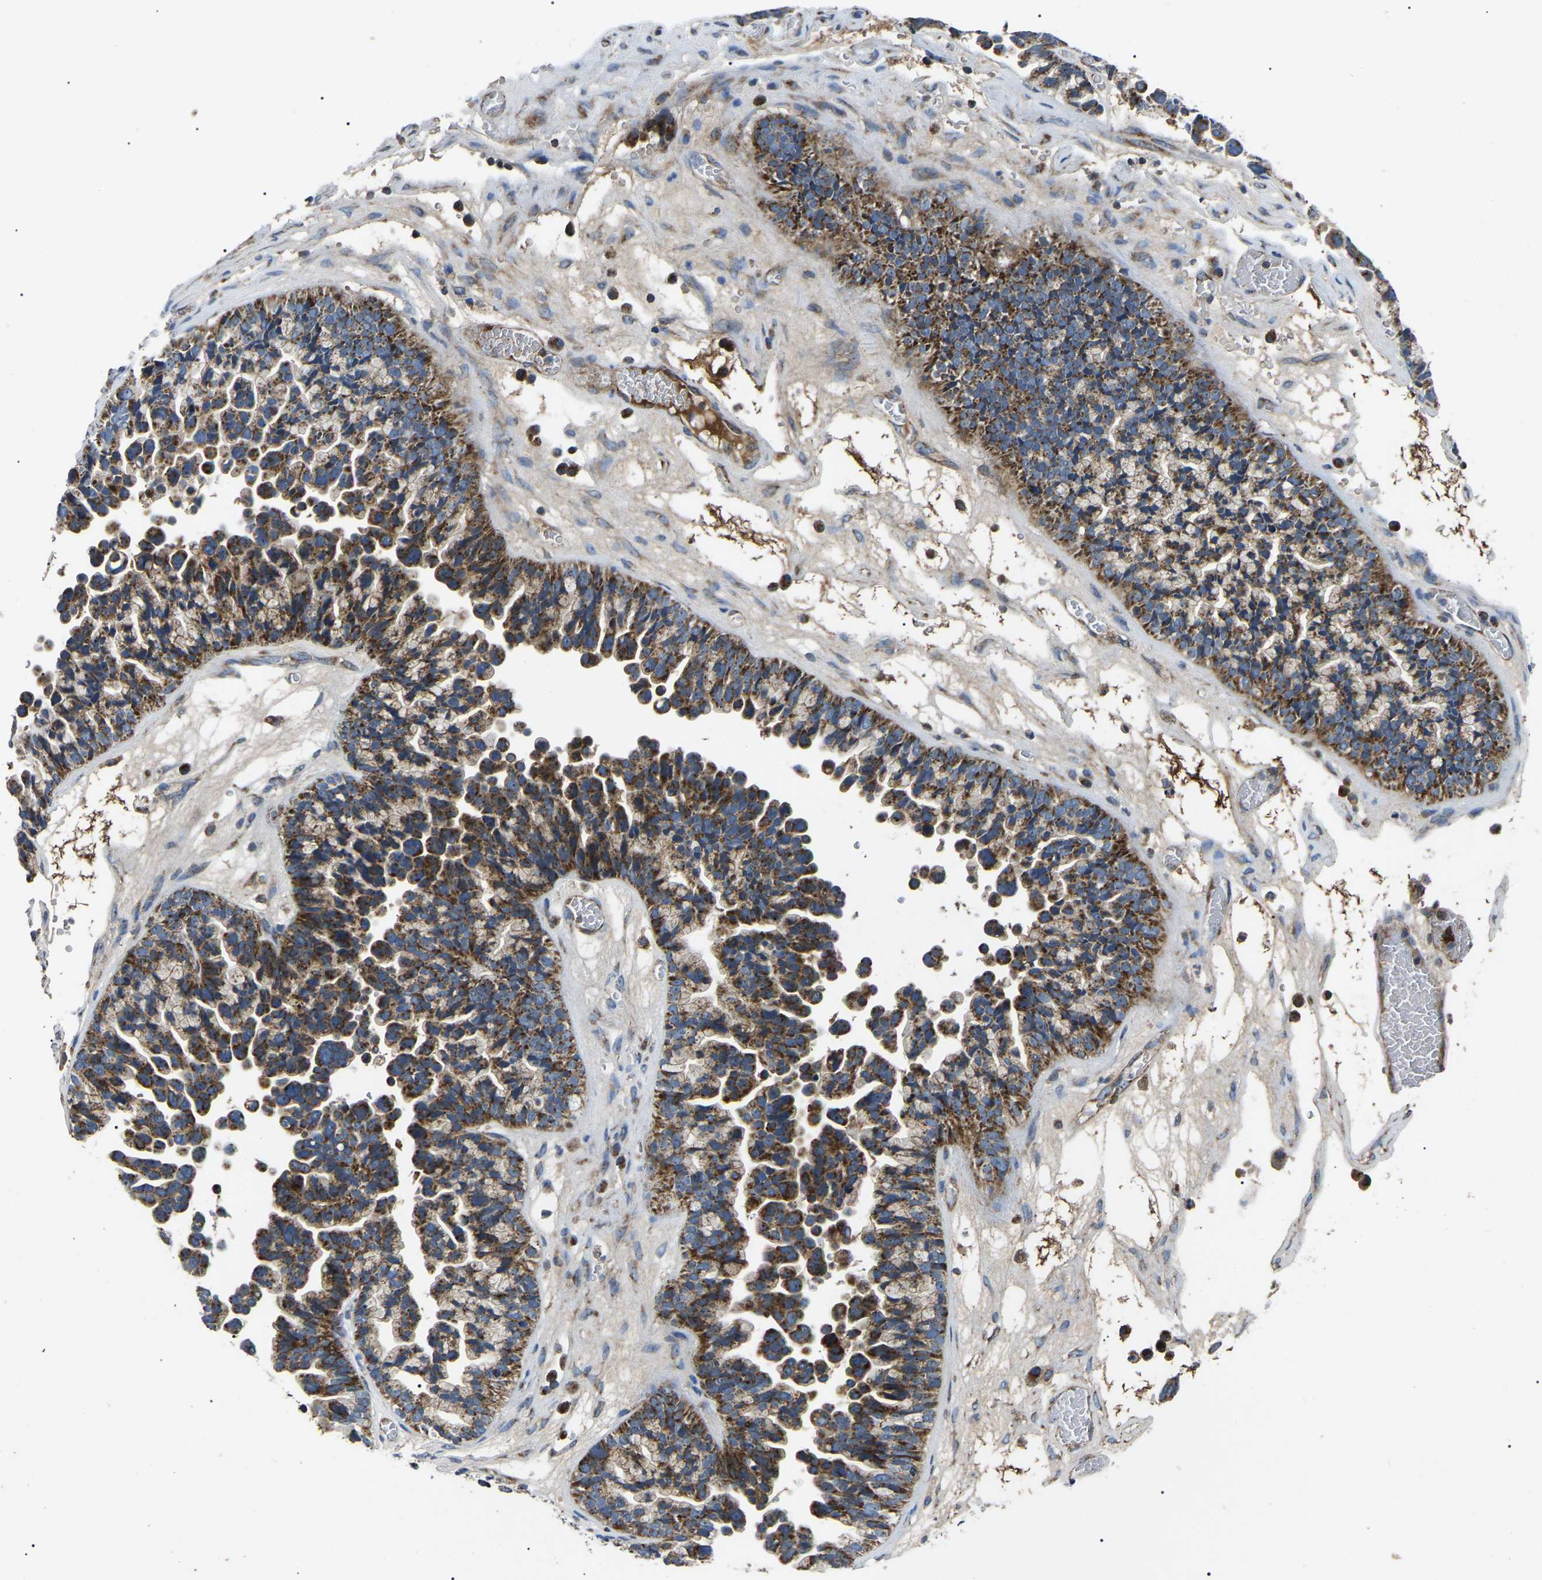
{"staining": {"intensity": "moderate", "quantity": ">75%", "location": "cytoplasmic/membranous"}, "tissue": "ovarian cancer", "cell_type": "Tumor cells", "image_type": "cancer", "snomed": [{"axis": "morphology", "description": "Cystadenocarcinoma, serous, NOS"}, {"axis": "topography", "description": "Ovary"}], "caption": "This image exhibits immunohistochemistry (IHC) staining of ovarian cancer, with medium moderate cytoplasmic/membranous staining in approximately >75% of tumor cells.", "gene": "PPM1E", "patient": {"sex": "female", "age": 56}}